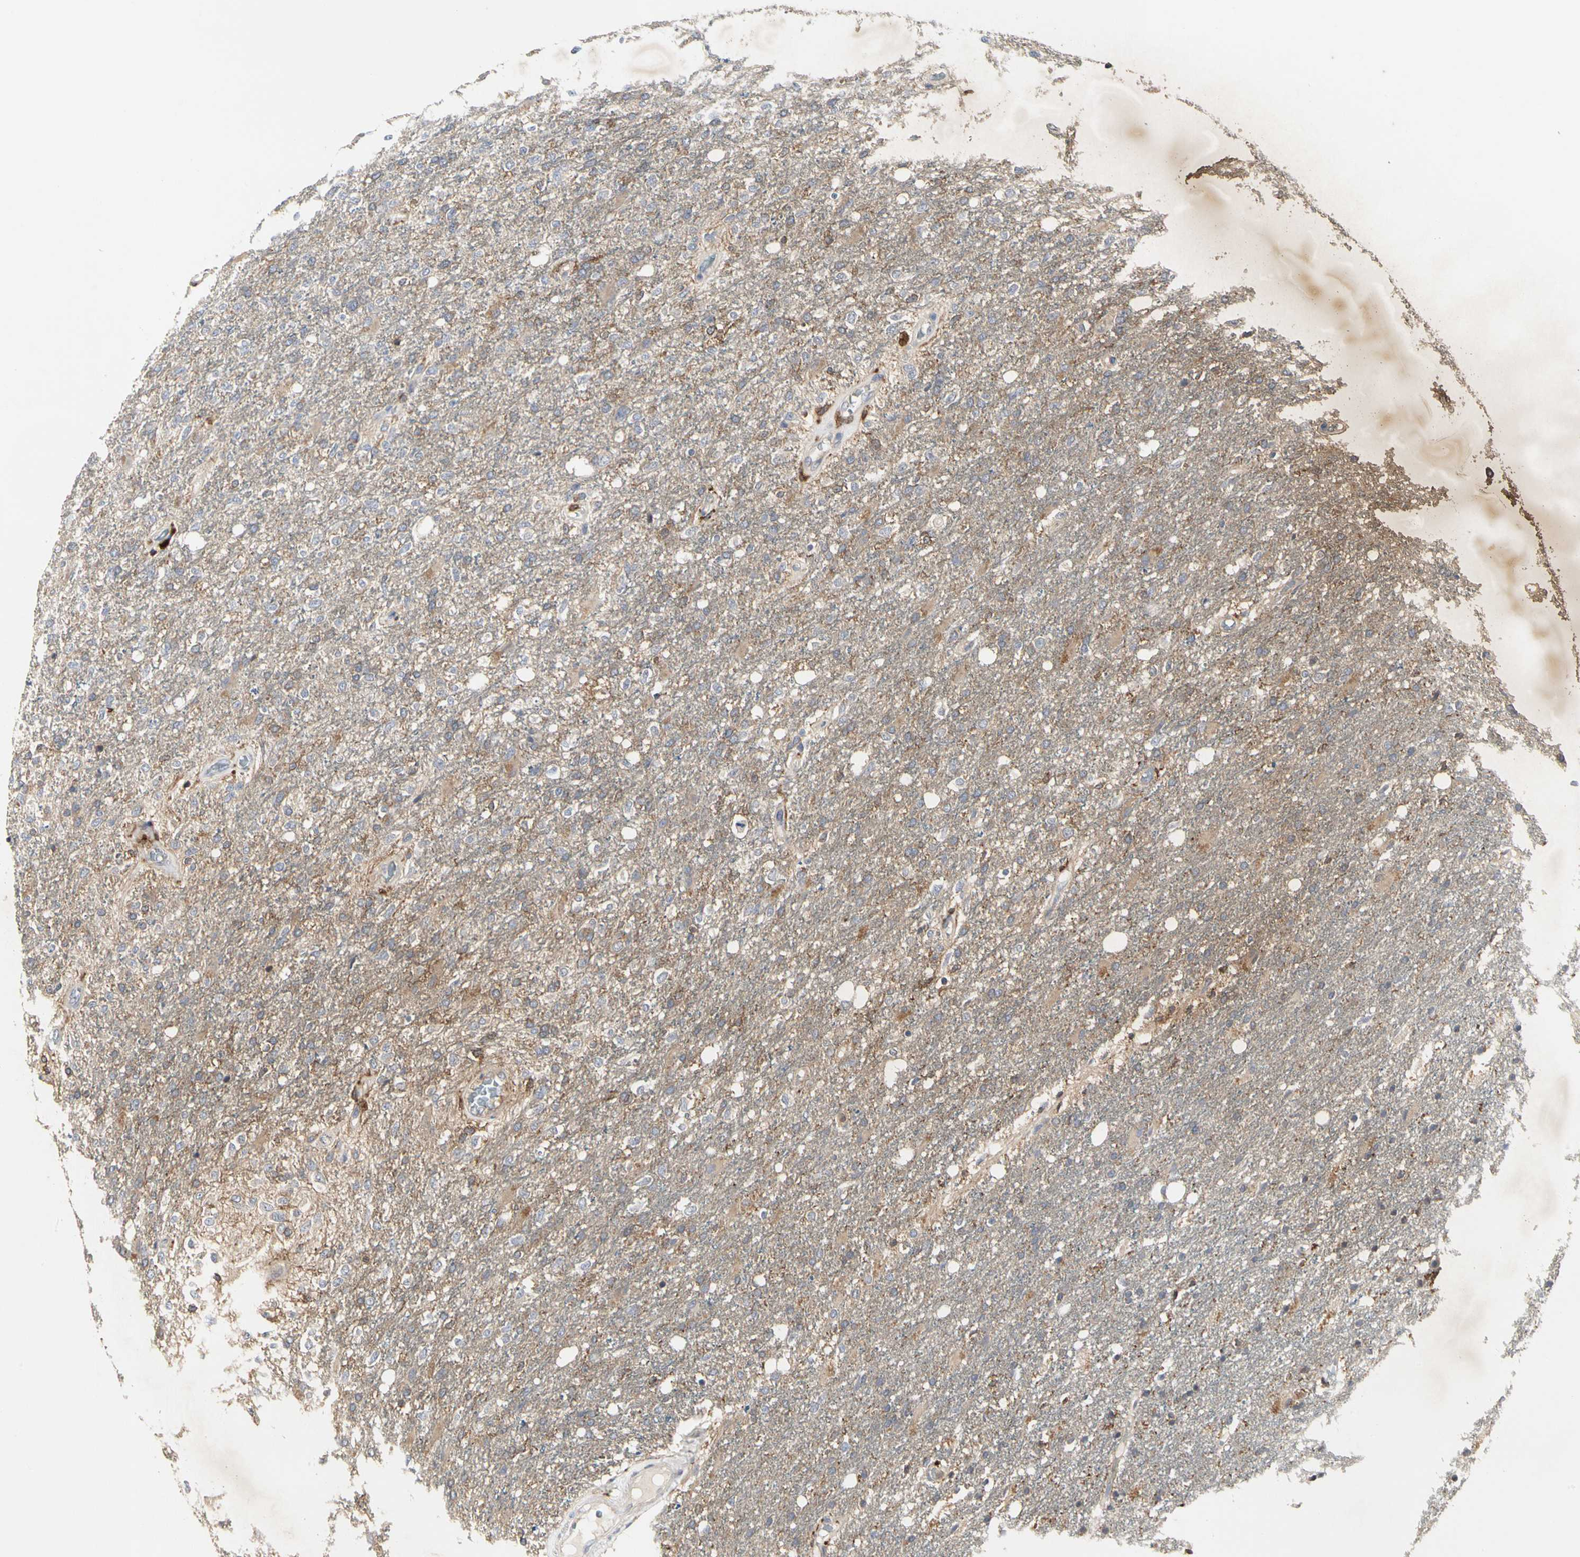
{"staining": {"intensity": "weak", "quantity": "25%-75%", "location": "cytoplasmic/membranous"}, "tissue": "glioma", "cell_type": "Tumor cells", "image_type": "cancer", "snomed": [{"axis": "morphology", "description": "Normal tissue, NOS"}, {"axis": "morphology", "description": "Glioma, malignant, High grade"}, {"axis": "topography", "description": "Cerebral cortex"}], "caption": "Malignant glioma (high-grade) stained for a protein (brown) demonstrates weak cytoplasmic/membranous positive staining in about 25%-75% of tumor cells.", "gene": "NAPG", "patient": {"sex": "male", "age": 77}}